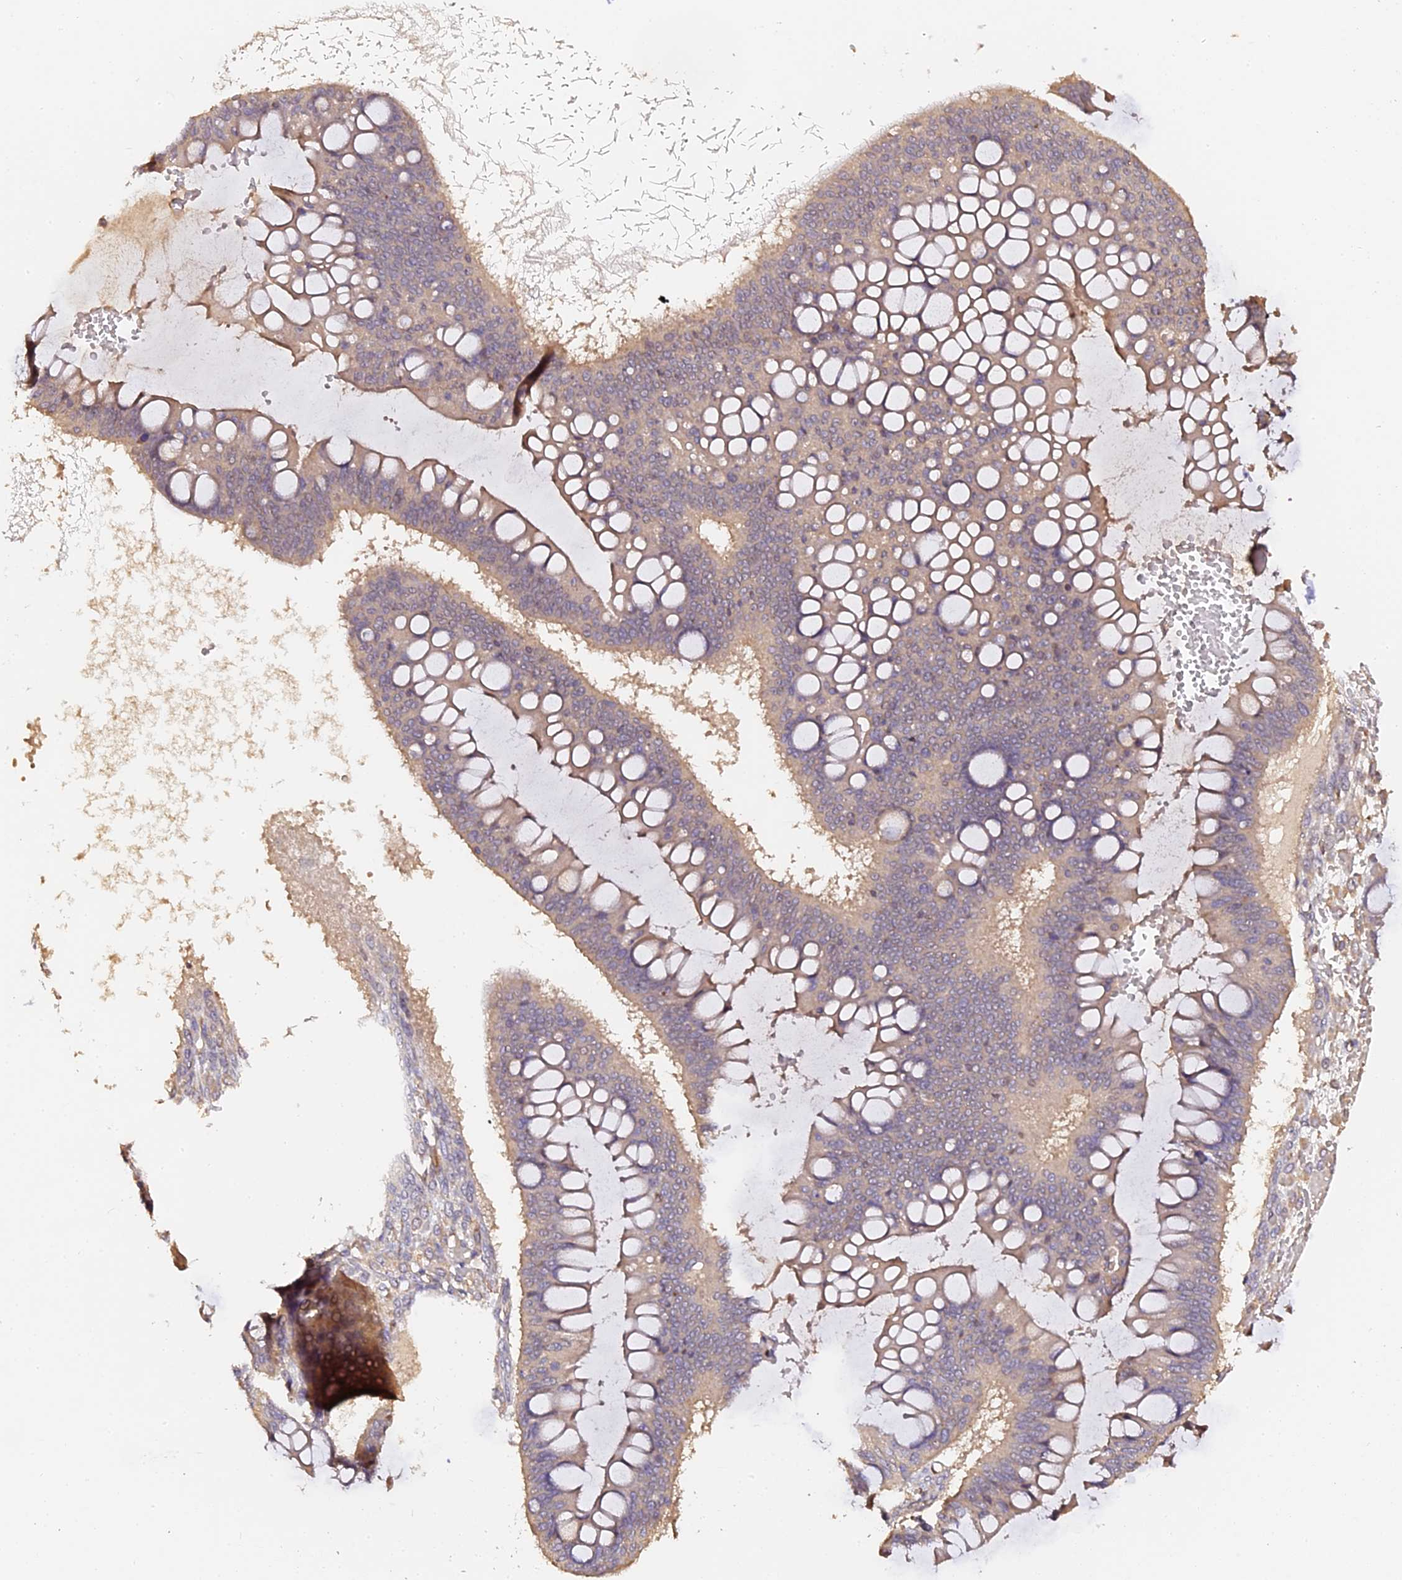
{"staining": {"intensity": "weak", "quantity": ">75%", "location": "cytoplasmic/membranous"}, "tissue": "ovarian cancer", "cell_type": "Tumor cells", "image_type": "cancer", "snomed": [{"axis": "morphology", "description": "Cystadenocarcinoma, mucinous, NOS"}, {"axis": "topography", "description": "Ovary"}], "caption": "Brown immunohistochemical staining in mucinous cystadenocarcinoma (ovarian) exhibits weak cytoplasmic/membranous expression in approximately >75% of tumor cells.", "gene": "TDO2", "patient": {"sex": "female", "age": 73}}